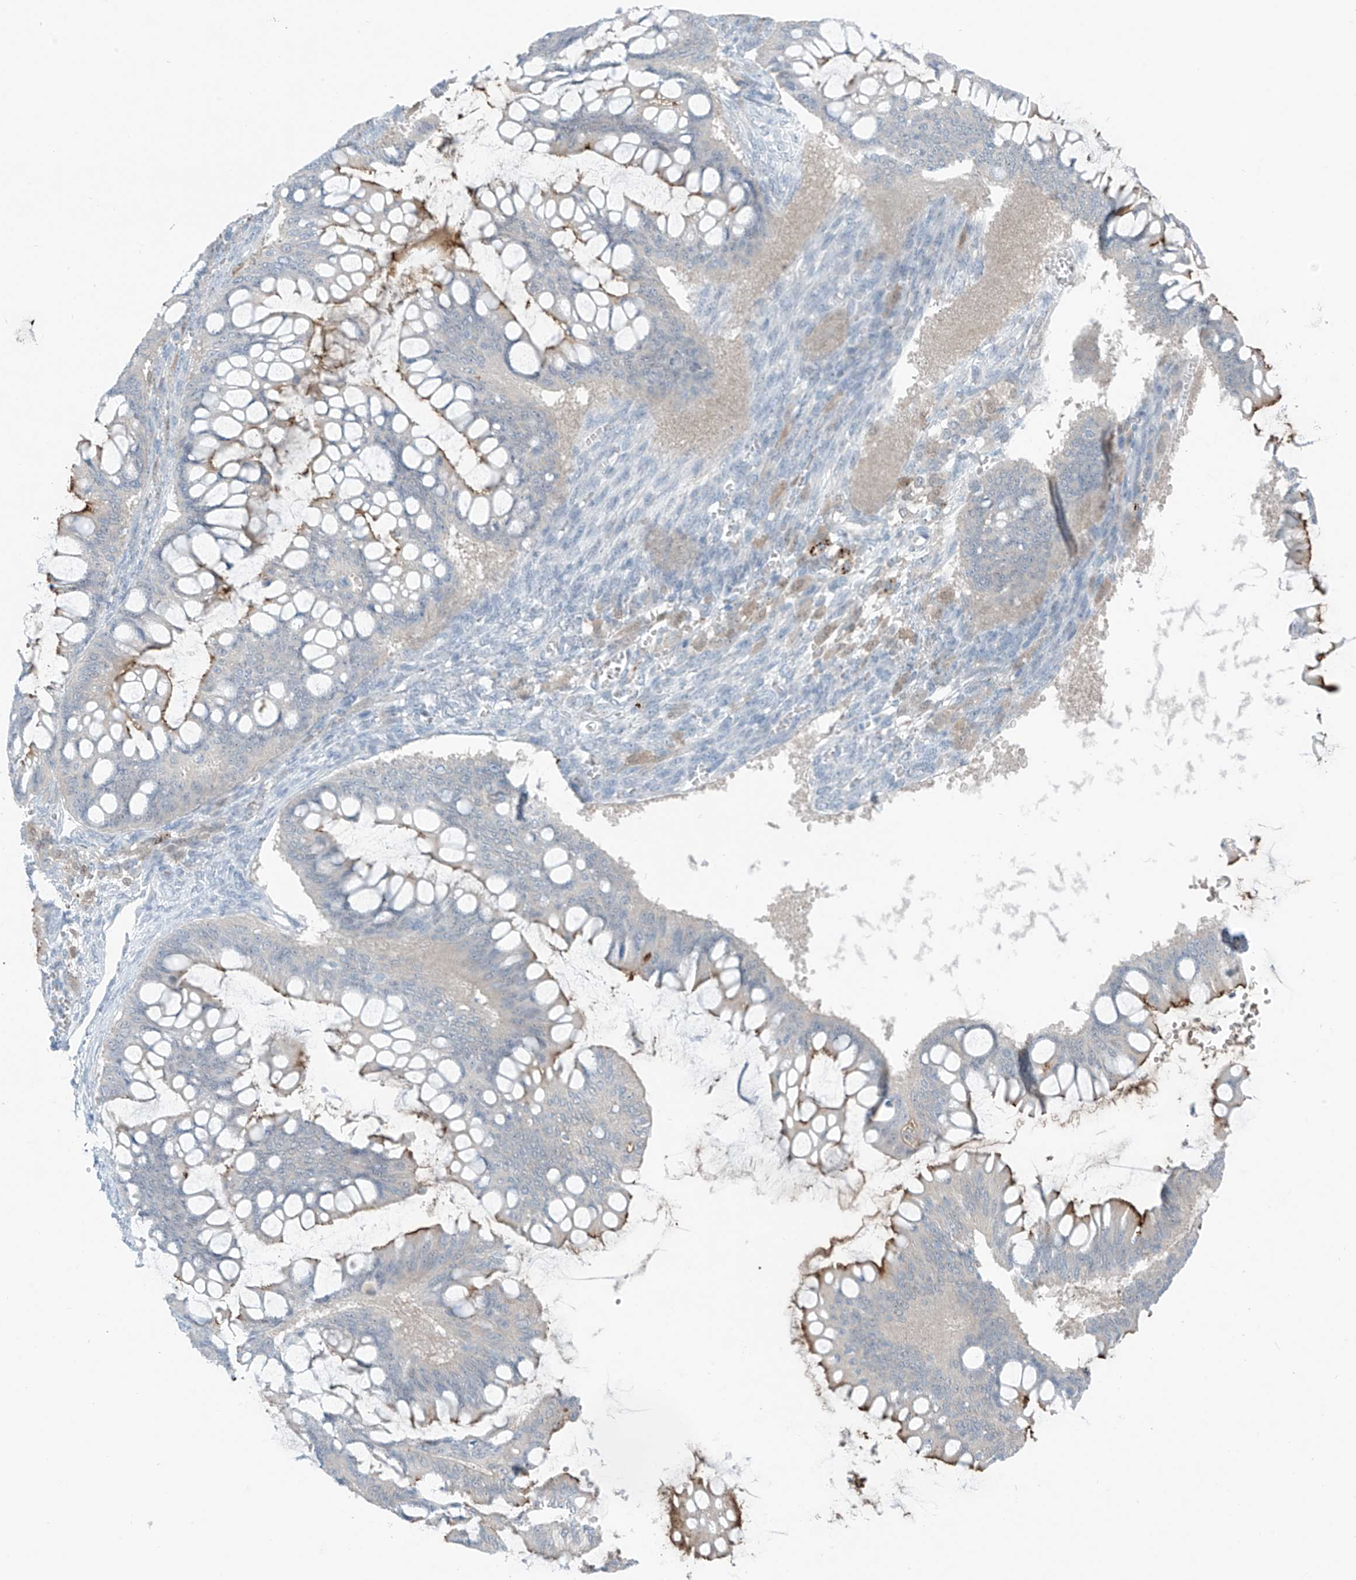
{"staining": {"intensity": "moderate", "quantity": "<25%", "location": "cytoplasmic/membranous"}, "tissue": "ovarian cancer", "cell_type": "Tumor cells", "image_type": "cancer", "snomed": [{"axis": "morphology", "description": "Cystadenocarcinoma, mucinous, NOS"}, {"axis": "topography", "description": "Ovary"}], "caption": "This is a micrograph of immunohistochemistry (IHC) staining of ovarian mucinous cystadenocarcinoma, which shows moderate positivity in the cytoplasmic/membranous of tumor cells.", "gene": "ZNF793", "patient": {"sex": "female", "age": 73}}